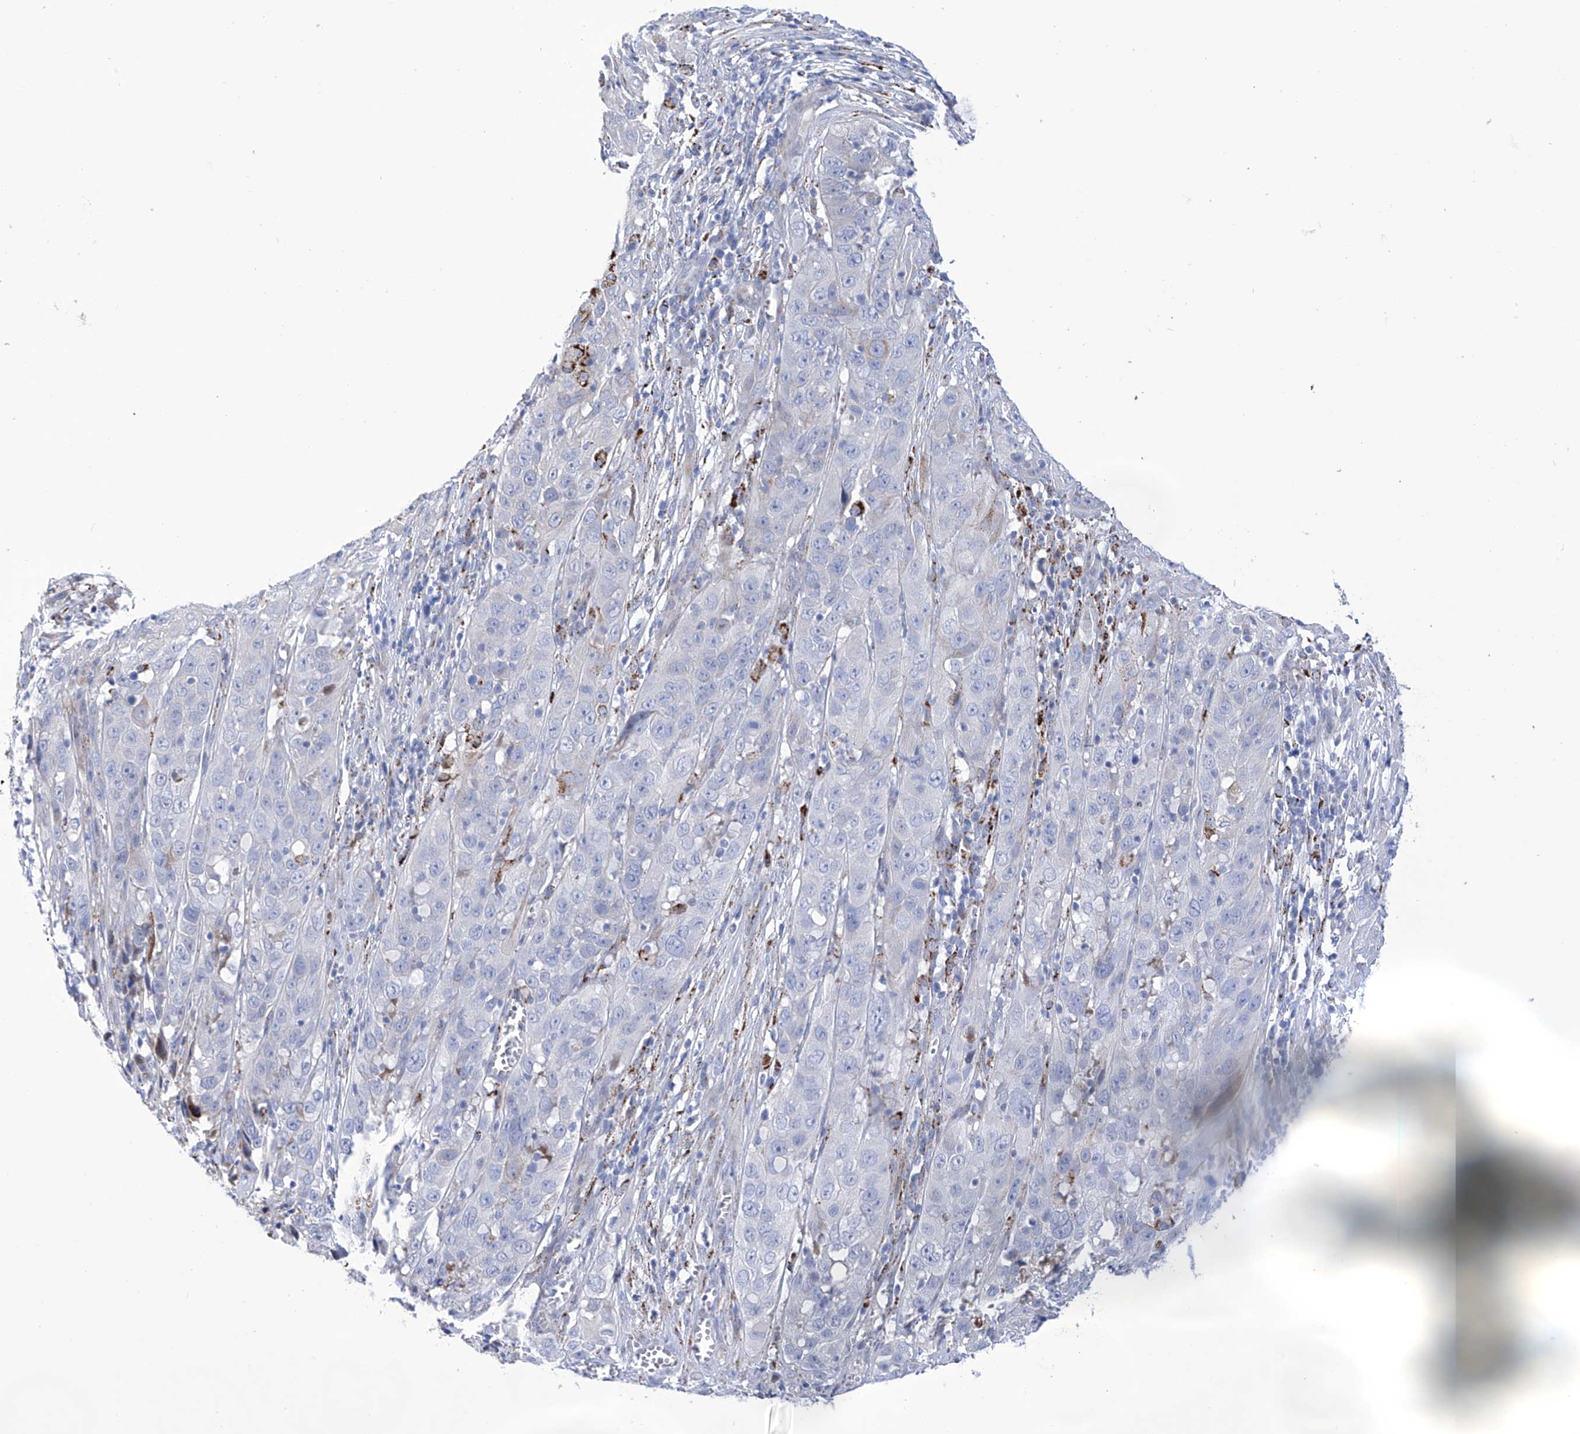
{"staining": {"intensity": "negative", "quantity": "none", "location": "none"}, "tissue": "cervical cancer", "cell_type": "Tumor cells", "image_type": "cancer", "snomed": [{"axis": "morphology", "description": "Squamous cell carcinoma, NOS"}, {"axis": "topography", "description": "Cervix"}], "caption": "Immunohistochemistry photomicrograph of neoplastic tissue: human cervical cancer (squamous cell carcinoma) stained with DAB reveals no significant protein positivity in tumor cells. (Stains: DAB IHC with hematoxylin counter stain, Microscopy: brightfield microscopy at high magnification).", "gene": "C1orf87", "patient": {"sex": "female", "age": 32}}